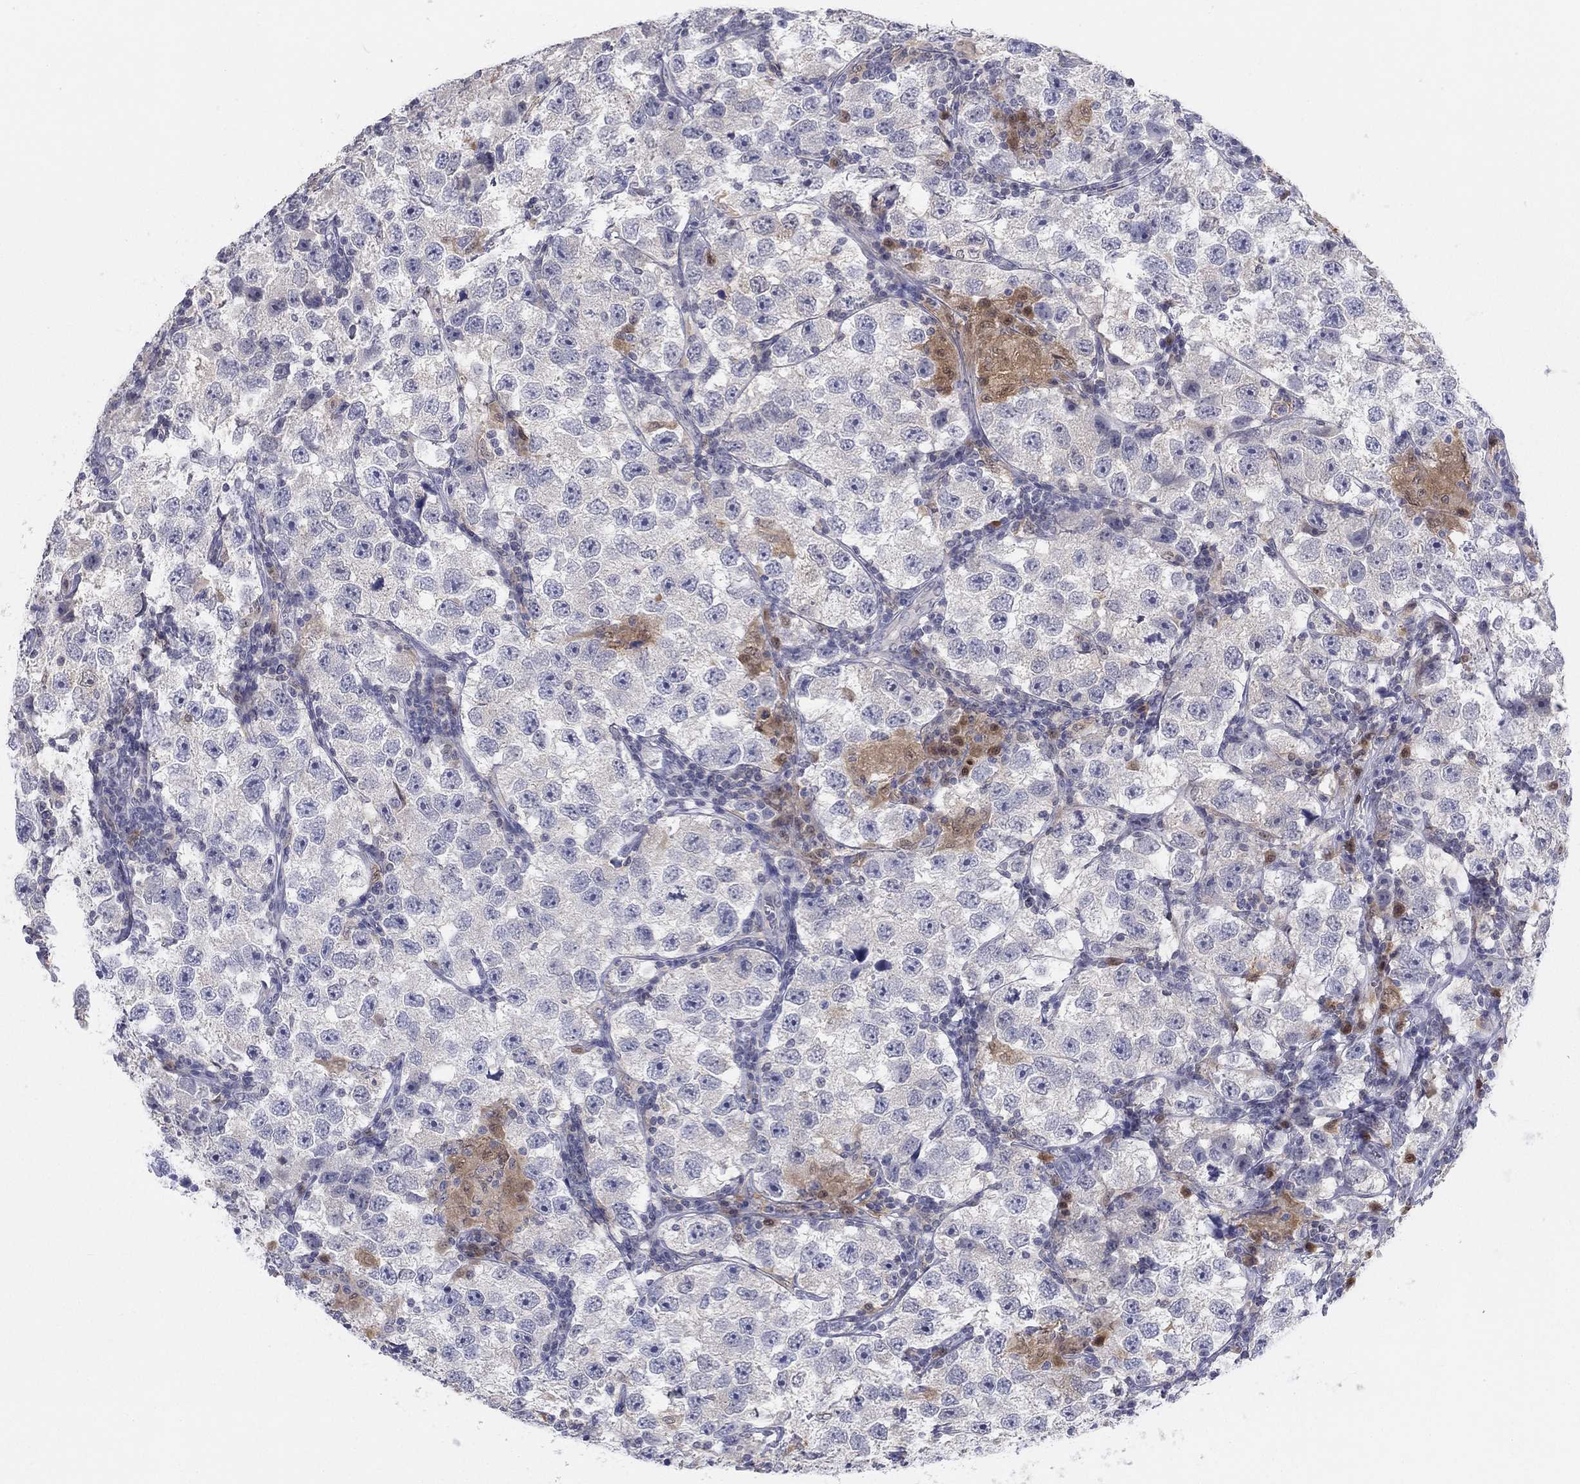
{"staining": {"intensity": "negative", "quantity": "none", "location": "none"}, "tissue": "testis cancer", "cell_type": "Tumor cells", "image_type": "cancer", "snomed": [{"axis": "morphology", "description": "Seminoma, NOS"}, {"axis": "topography", "description": "Testis"}], "caption": "A high-resolution image shows immunohistochemistry (IHC) staining of testis cancer (seminoma), which reveals no significant positivity in tumor cells.", "gene": "PDXK", "patient": {"sex": "male", "age": 26}}